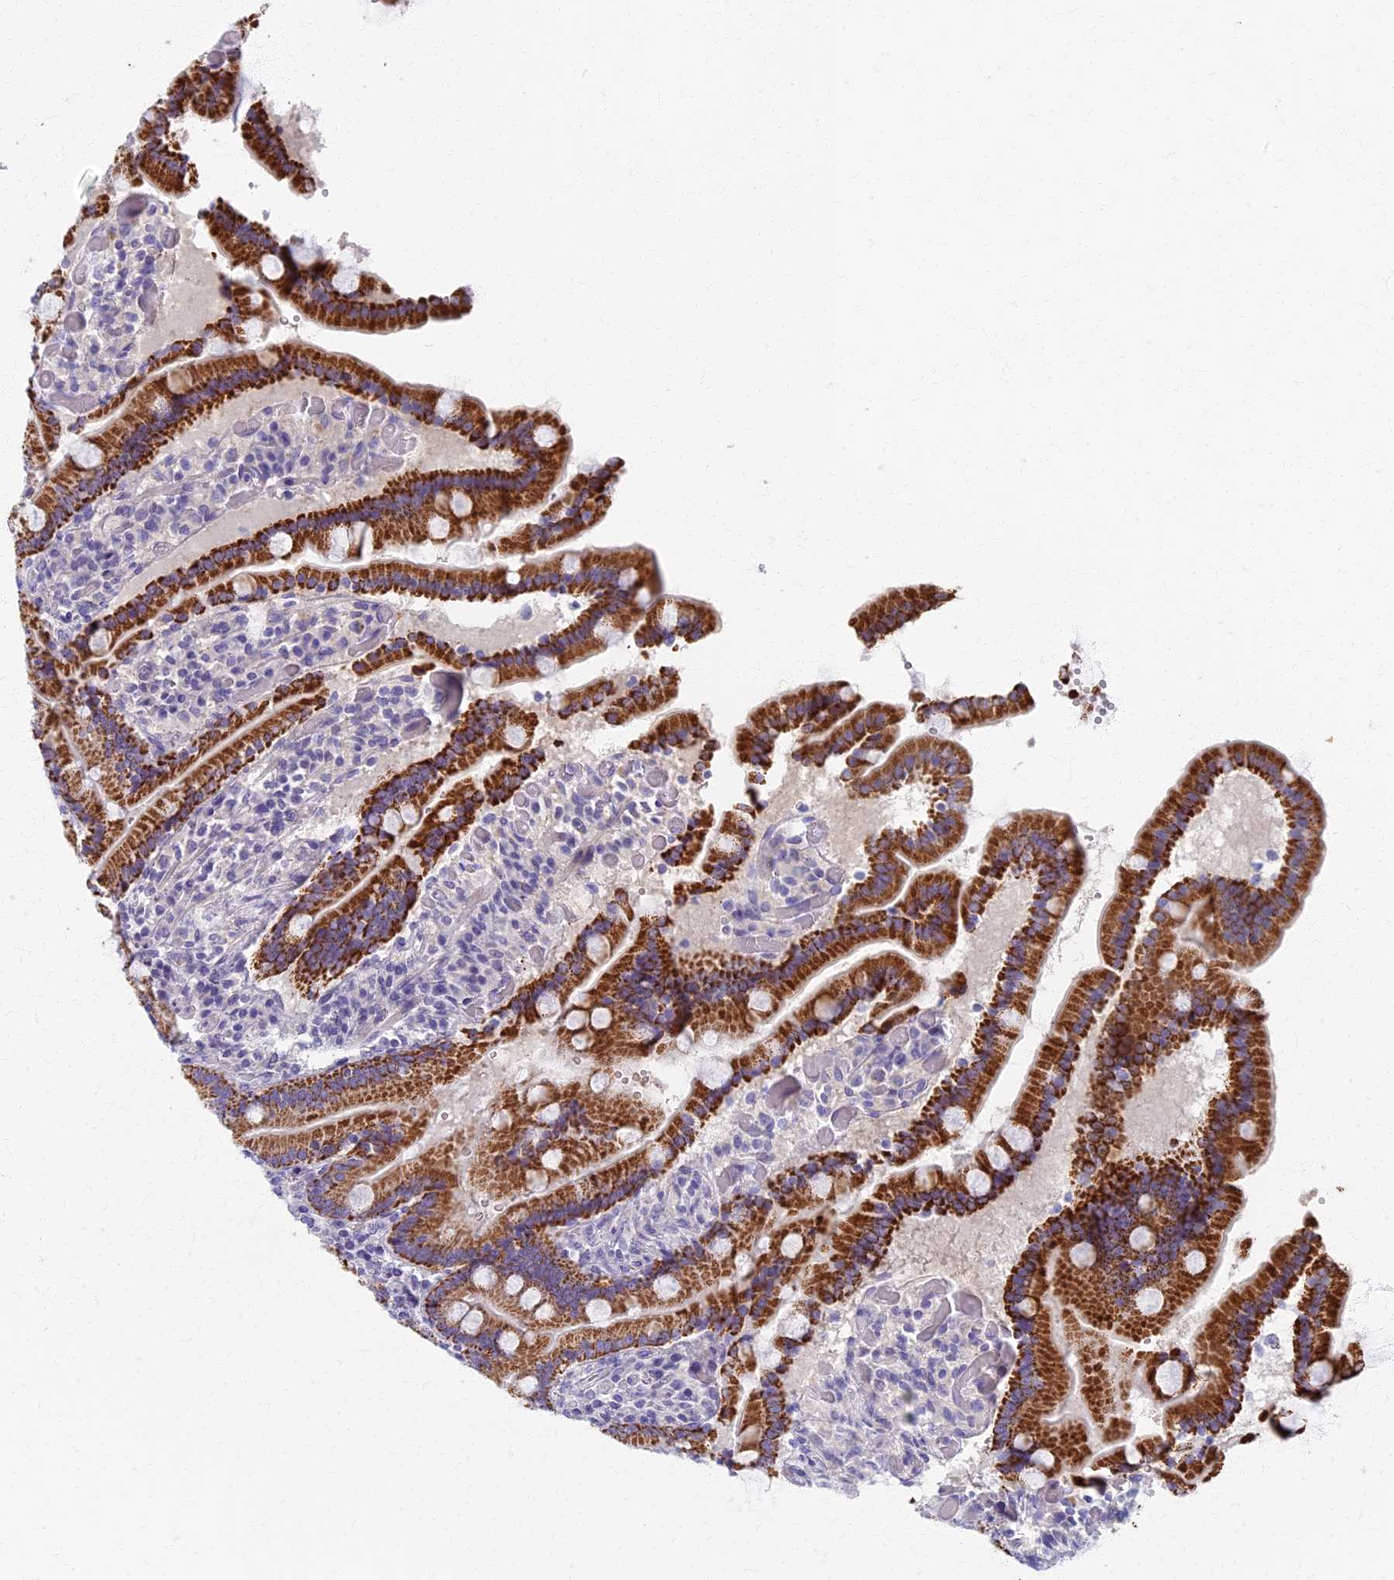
{"staining": {"intensity": "strong", "quantity": ">75%", "location": "cytoplasmic/membranous"}, "tissue": "duodenum", "cell_type": "Glandular cells", "image_type": "normal", "snomed": [{"axis": "morphology", "description": "Normal tissue, NOS"}, {"axis": "topography", "description": "Duodenum"}], "caption": "Glandular cells exhibit strong cytoplasmic/membranous expression in about >75% of cells in benign duodenum.", "gene": "AP4E1", "patient": {"sex": "female", "age": 62}}